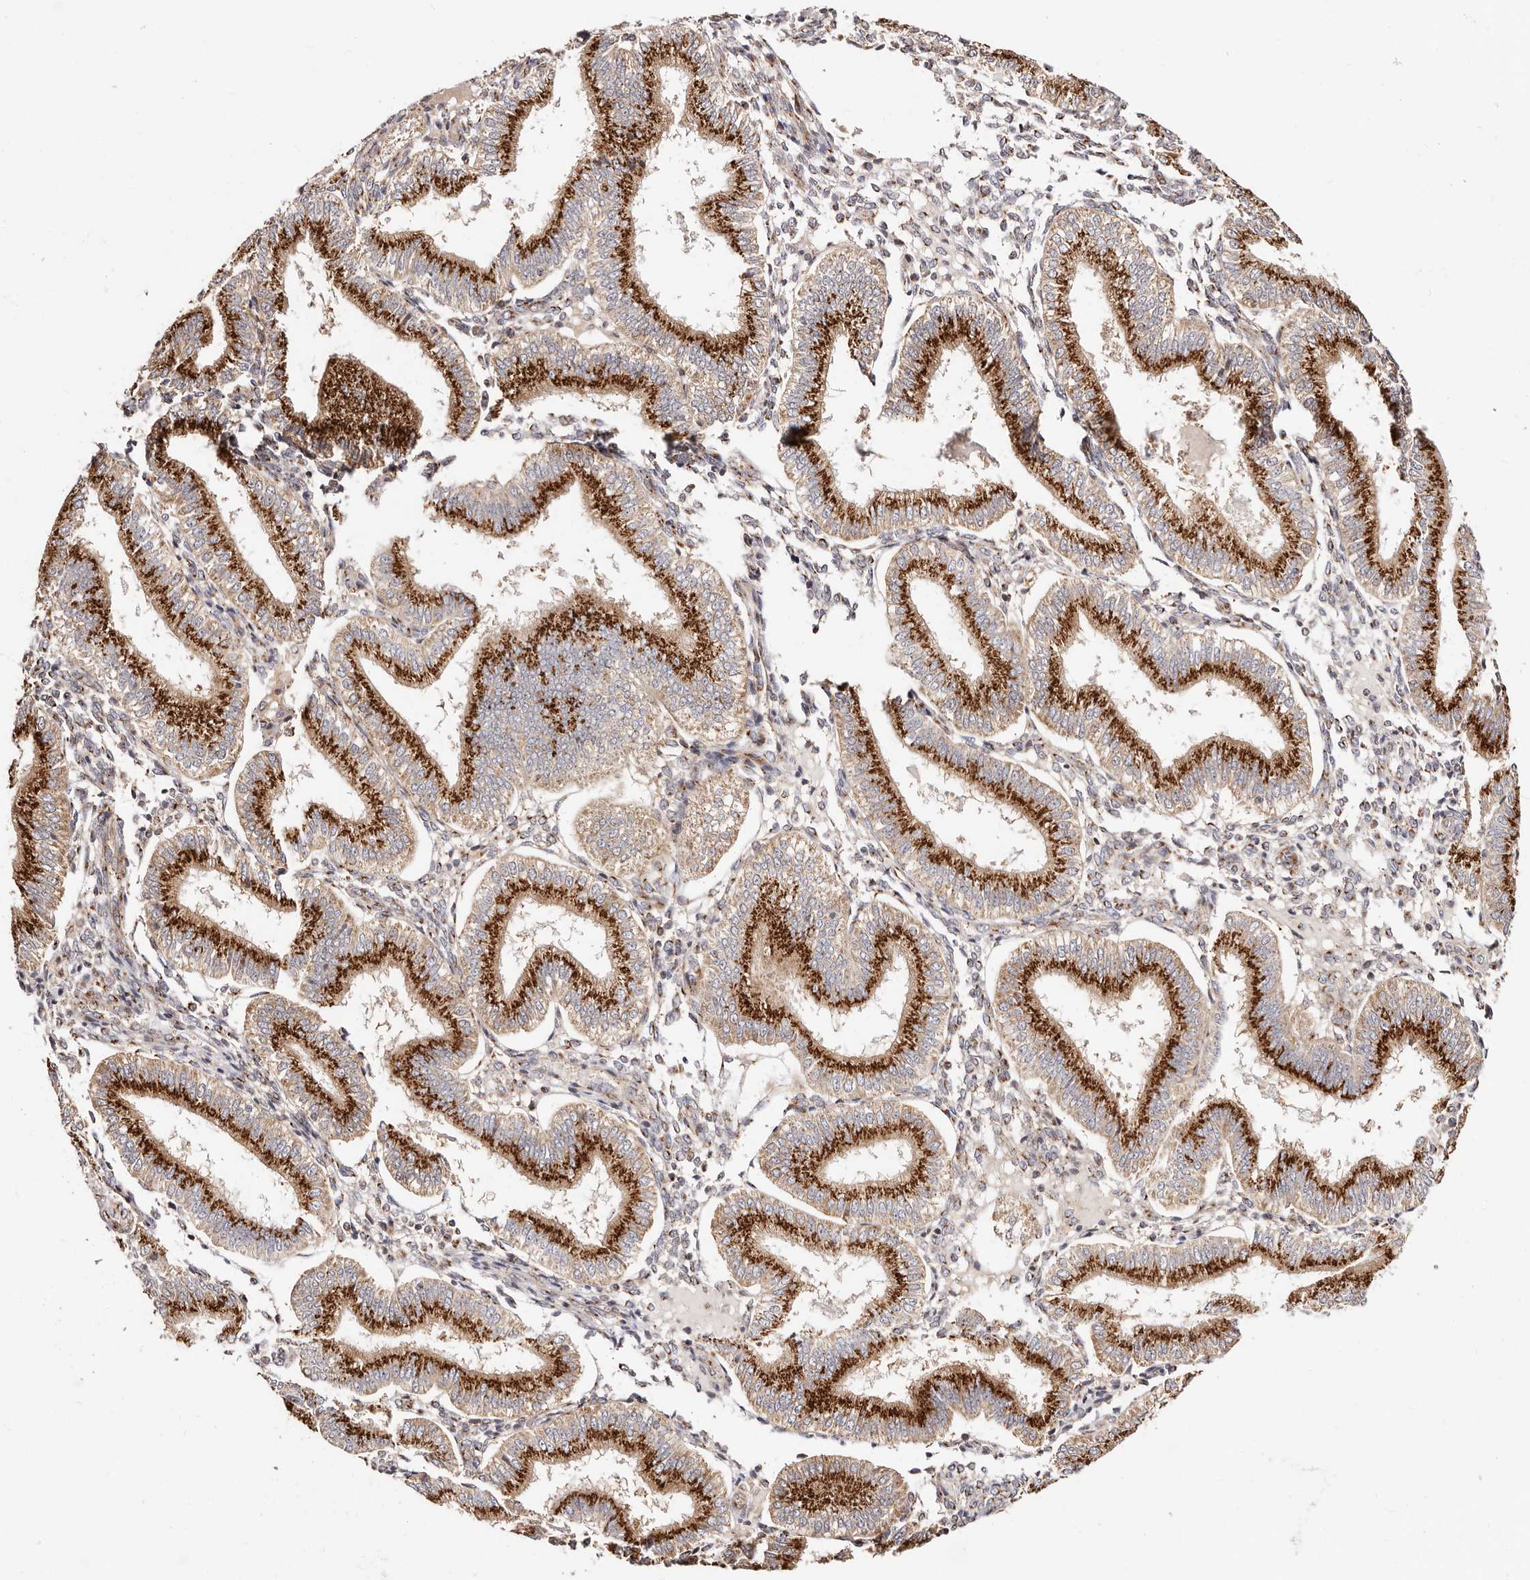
{"staining": {"intensity": "moderate", "quantity": "25%-75%", "location": "cytoplasmic/membranous"}, "tissue": "endometrium", "cell_type": "Cells in endometrial stroma", "image_type": "normal", "snomed": [{"axis": "morphology", "description": "Normal tissue, NOS"}, {"axis": "topography", "description": "Endometrium"}], "caption": "Immunohistochemistry of benign human endometrium exhibits medium levels of moderate cytoplasmic/membranous expression in about 25%-75% of cells in endometrial stroma.", "gene": "MAPK6", "patient": {"sex": "female", "age": 39}}